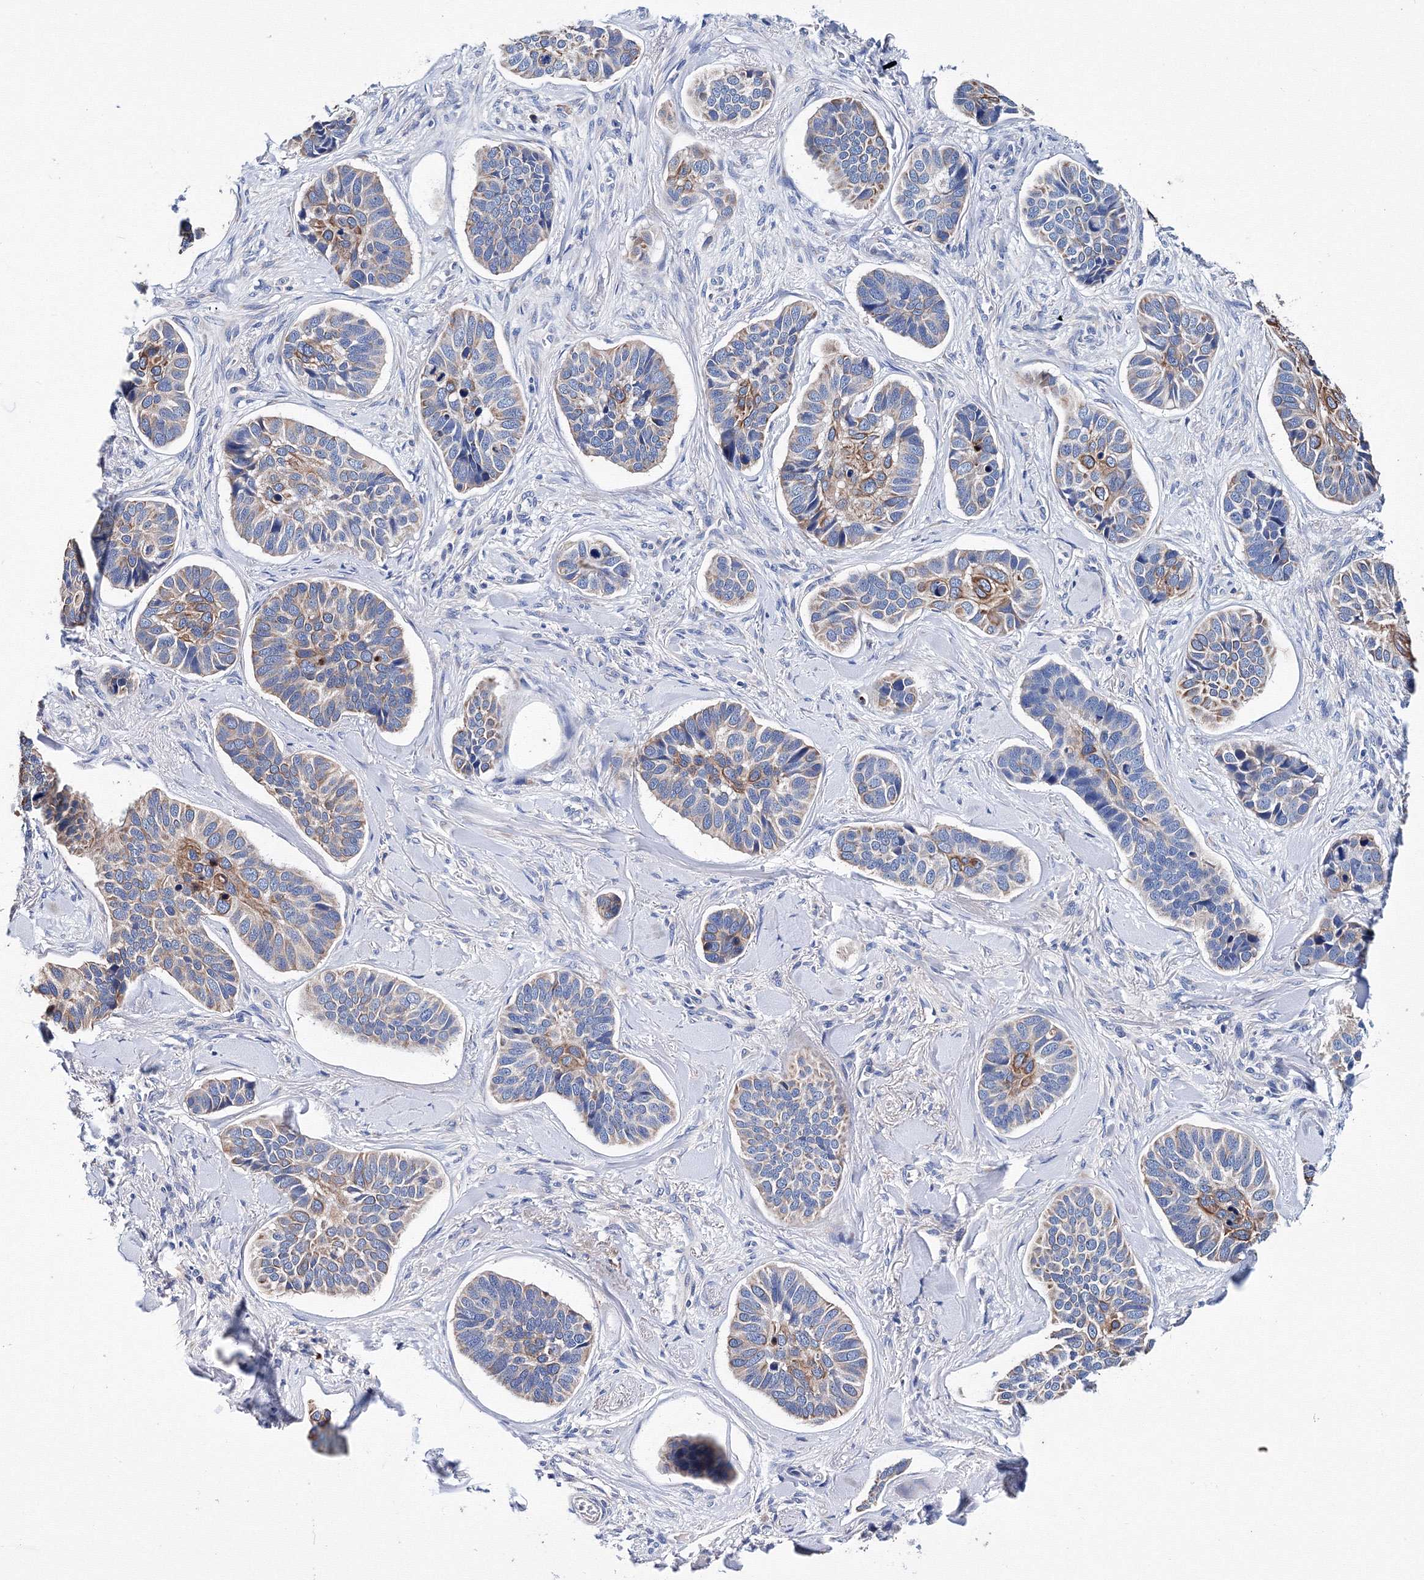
{"staining": {"intensity": "moderate", "quantity": "25%-75%", "location": "cytoplasmic/membranous"}, "tissue": "skin cancer", "cell_type": "Tumor cells", "image_type": "cancer", "snomed": [{"axis": "morphology", "description": "Basal cell carcinoma"}, {"axis": "topography", "description": "Skin"}], "caption": "Basal cell carcinoma (skin) tissue shows moderate cytoplasmic/membranous staining in about 25%-75% of tumor cells", "gene": "TRPM2", "patient": {"sex": "male", "age": 62}}